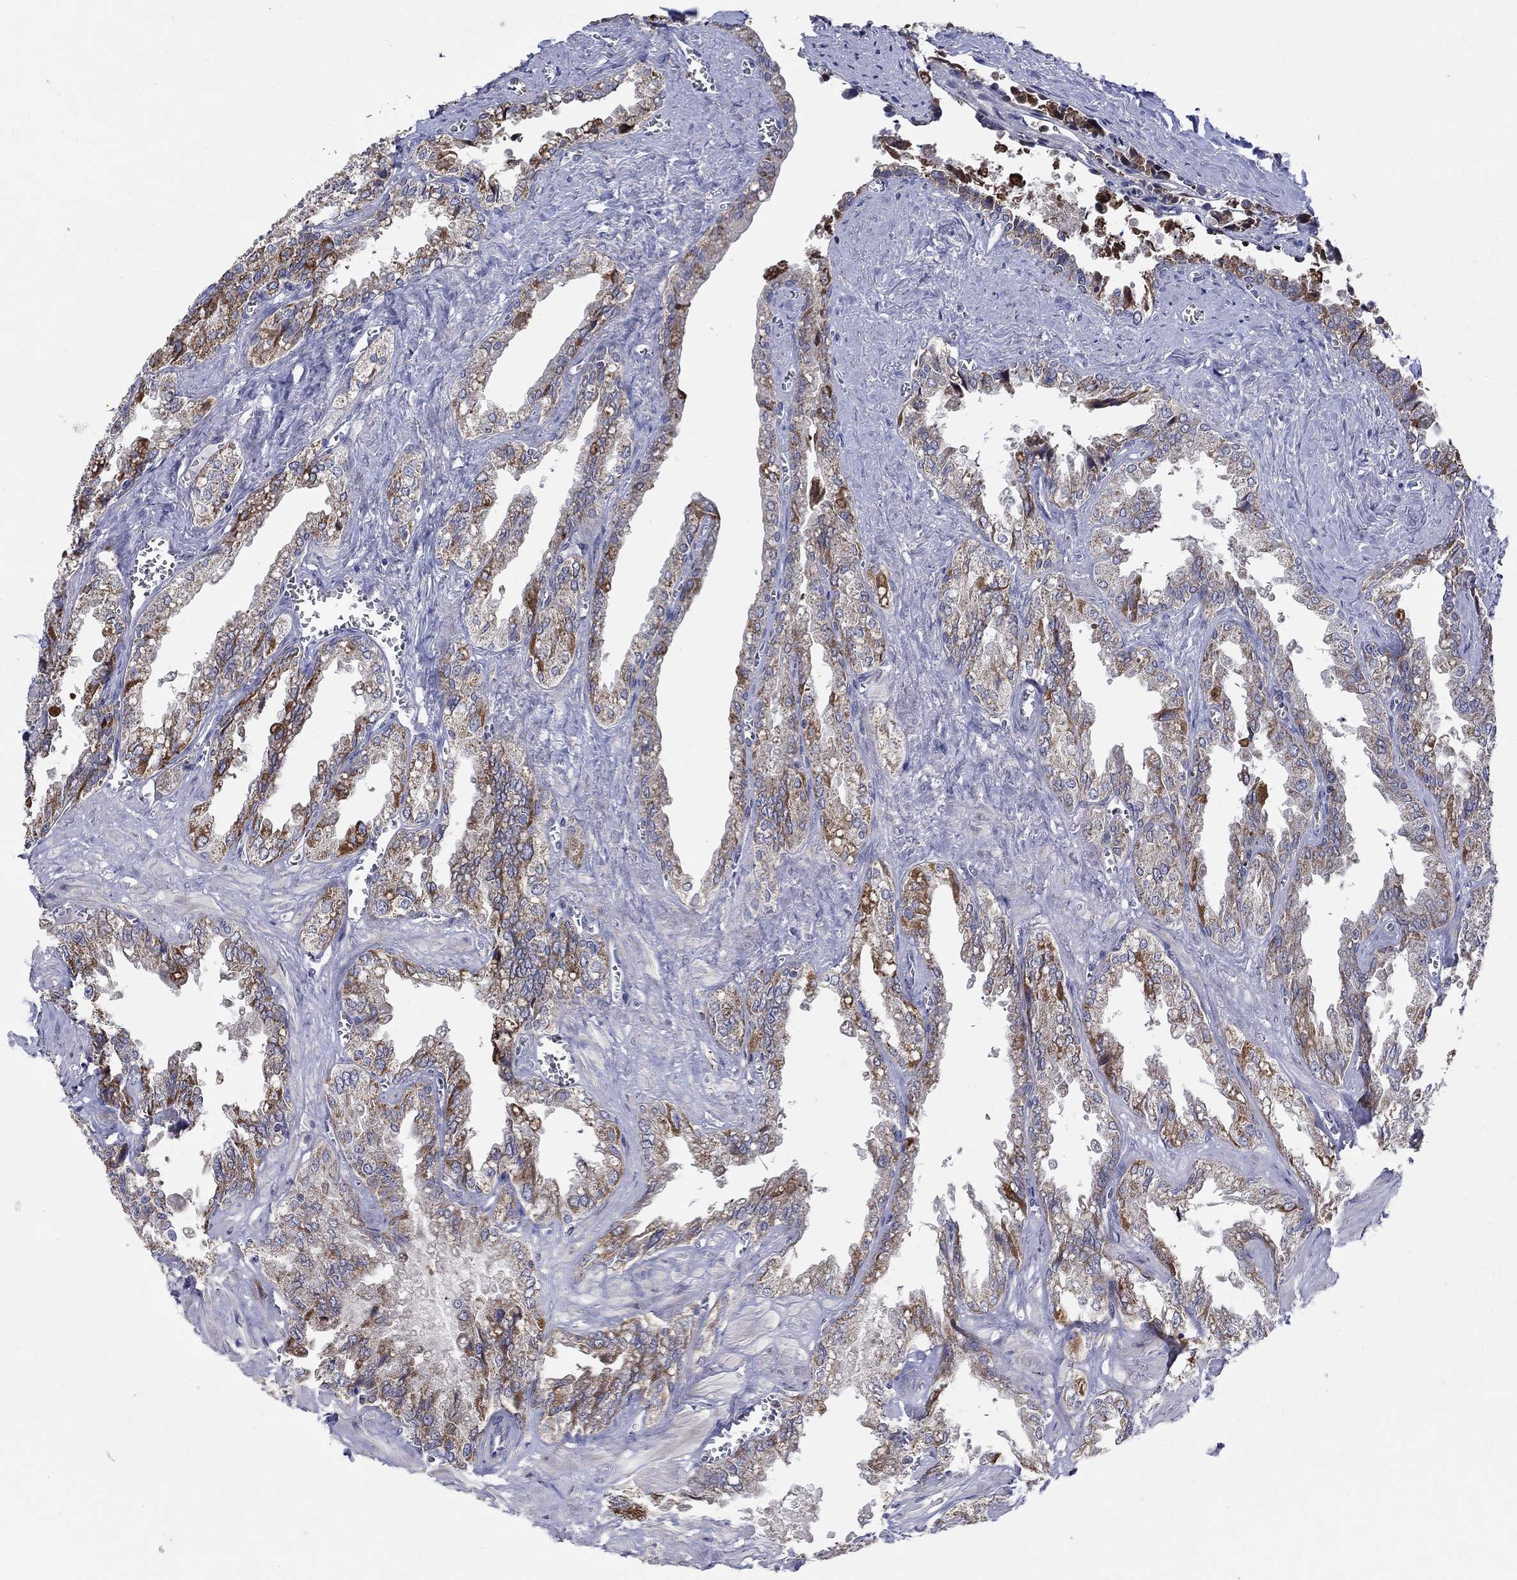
{"staining": {"intensity": "strong", "quantity": "<25%", "location": "cytoplasmic/membranous"}, "tissue": "seminal vesicle", "cell_type": "Glandular cells", "image_type": "normal", "snomed": [{"axis": "morphology", "description": "Normal tissue, NOS"}, {"axis": "topography", "description": "Seminal veicle"}], "caption": "High-magnification brightfield microscopy of benign seminal vesicle stained with DAB (3,3'-diaminobenzidine) (brown) and counterstained with hematoxylin (blue). glandular cells exhibit strong cytoplasmic/membranous expression is present in about<25% of cells. The staining was performed using DAB (3,3'-diaminobenzidine) to visualize the protein expression in brown, while the nuclei were stained in blue with hematoxylin (Magnification: 20x).", "gene": "HPS5", "patient": {"sex": "male", "age": 67}}